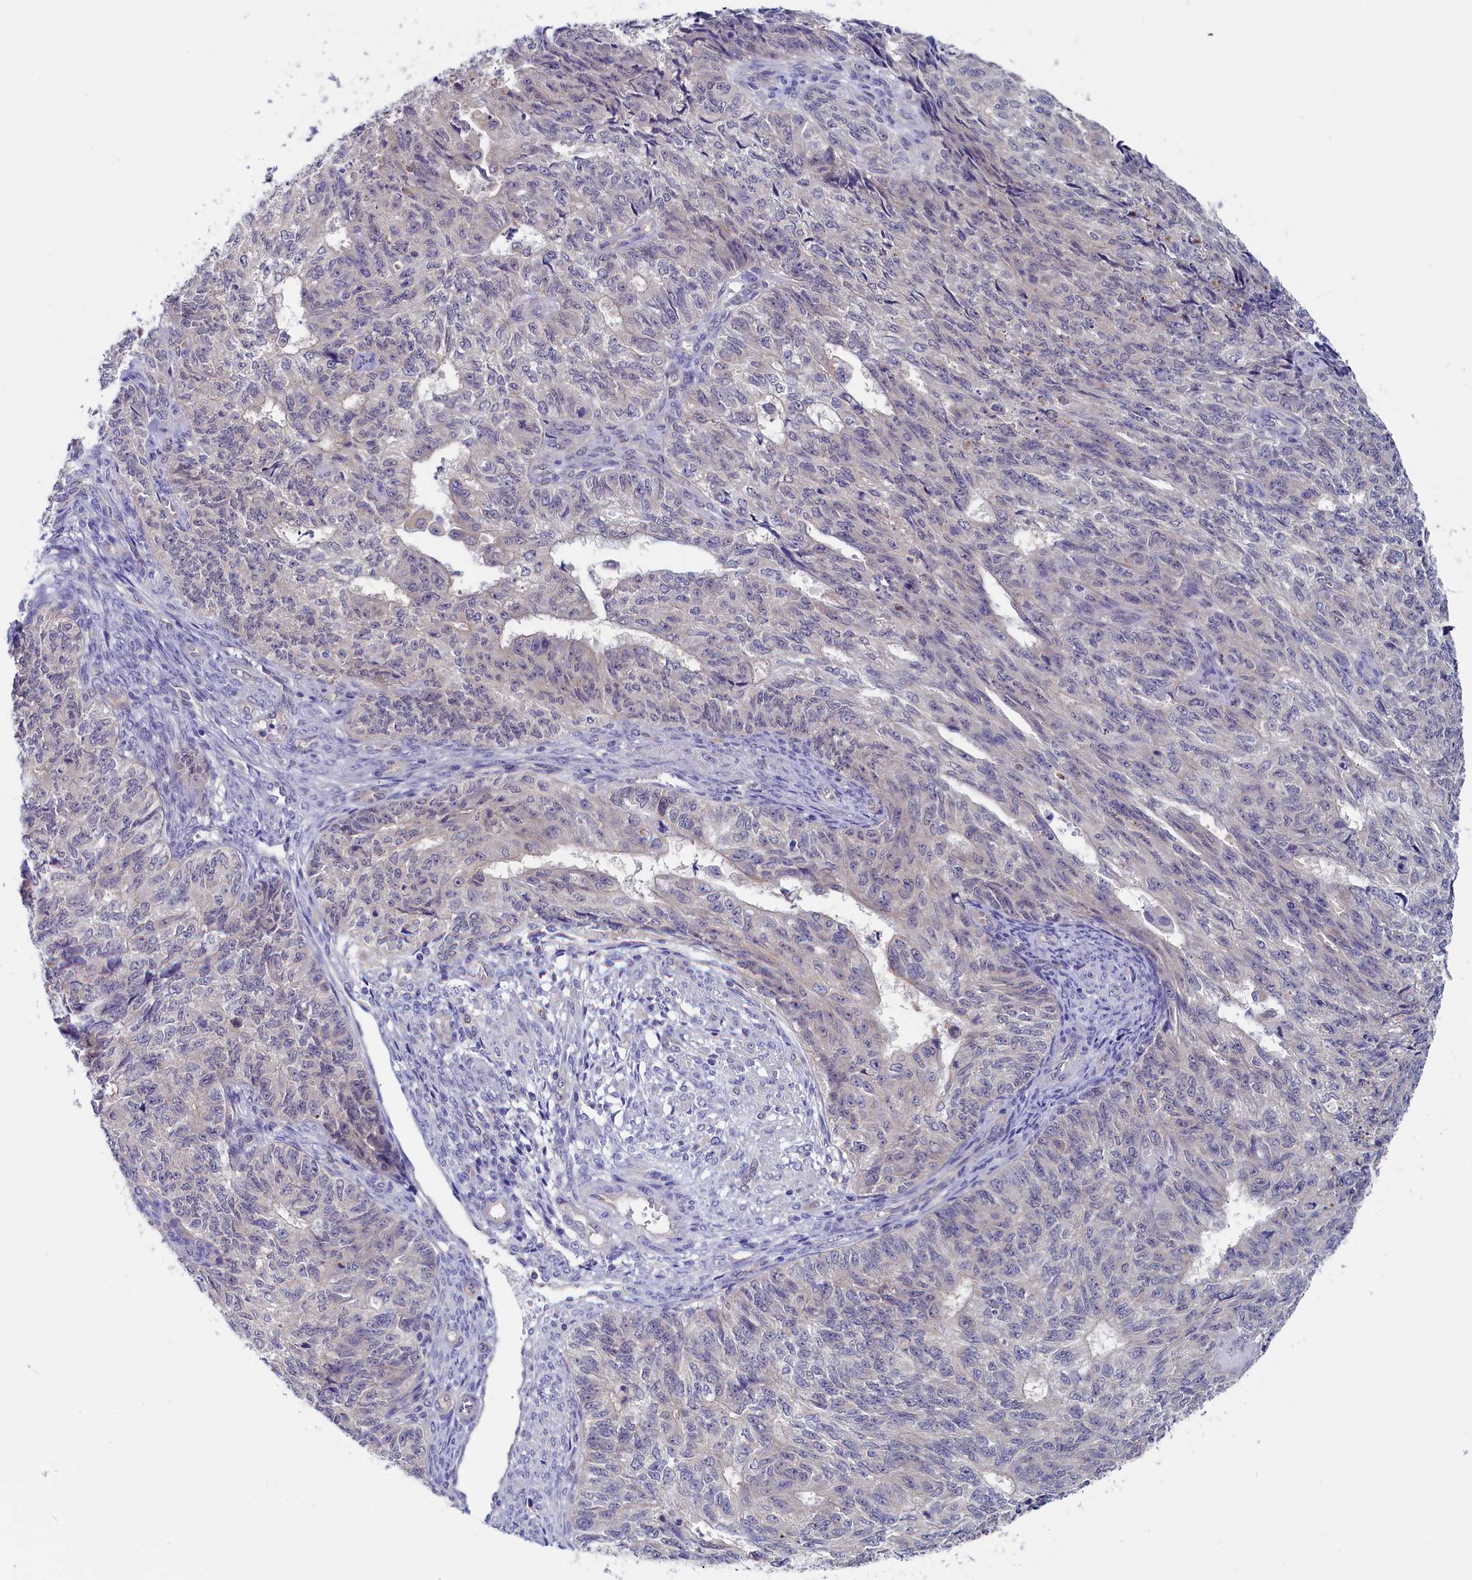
{"staining": {"intensity": "negative", "quantity": "none", "location": "none"}, "tissue": "endometrial cancer", "cell_type": "Tumor cells", "image_type": "cancer", "snomed": [{"axis": "morphology", "description": "Adenocarcinoma, NOS"}, {"axis": "topography", "description": "Endometrium"}], "caption": "The immunohistochemistry image has no significant staining in tumor cells of adenocarcinoma (endometrial) tissue.", "gene": "CIAPIN1", "patient": {"sex": "female", "age": 32}}